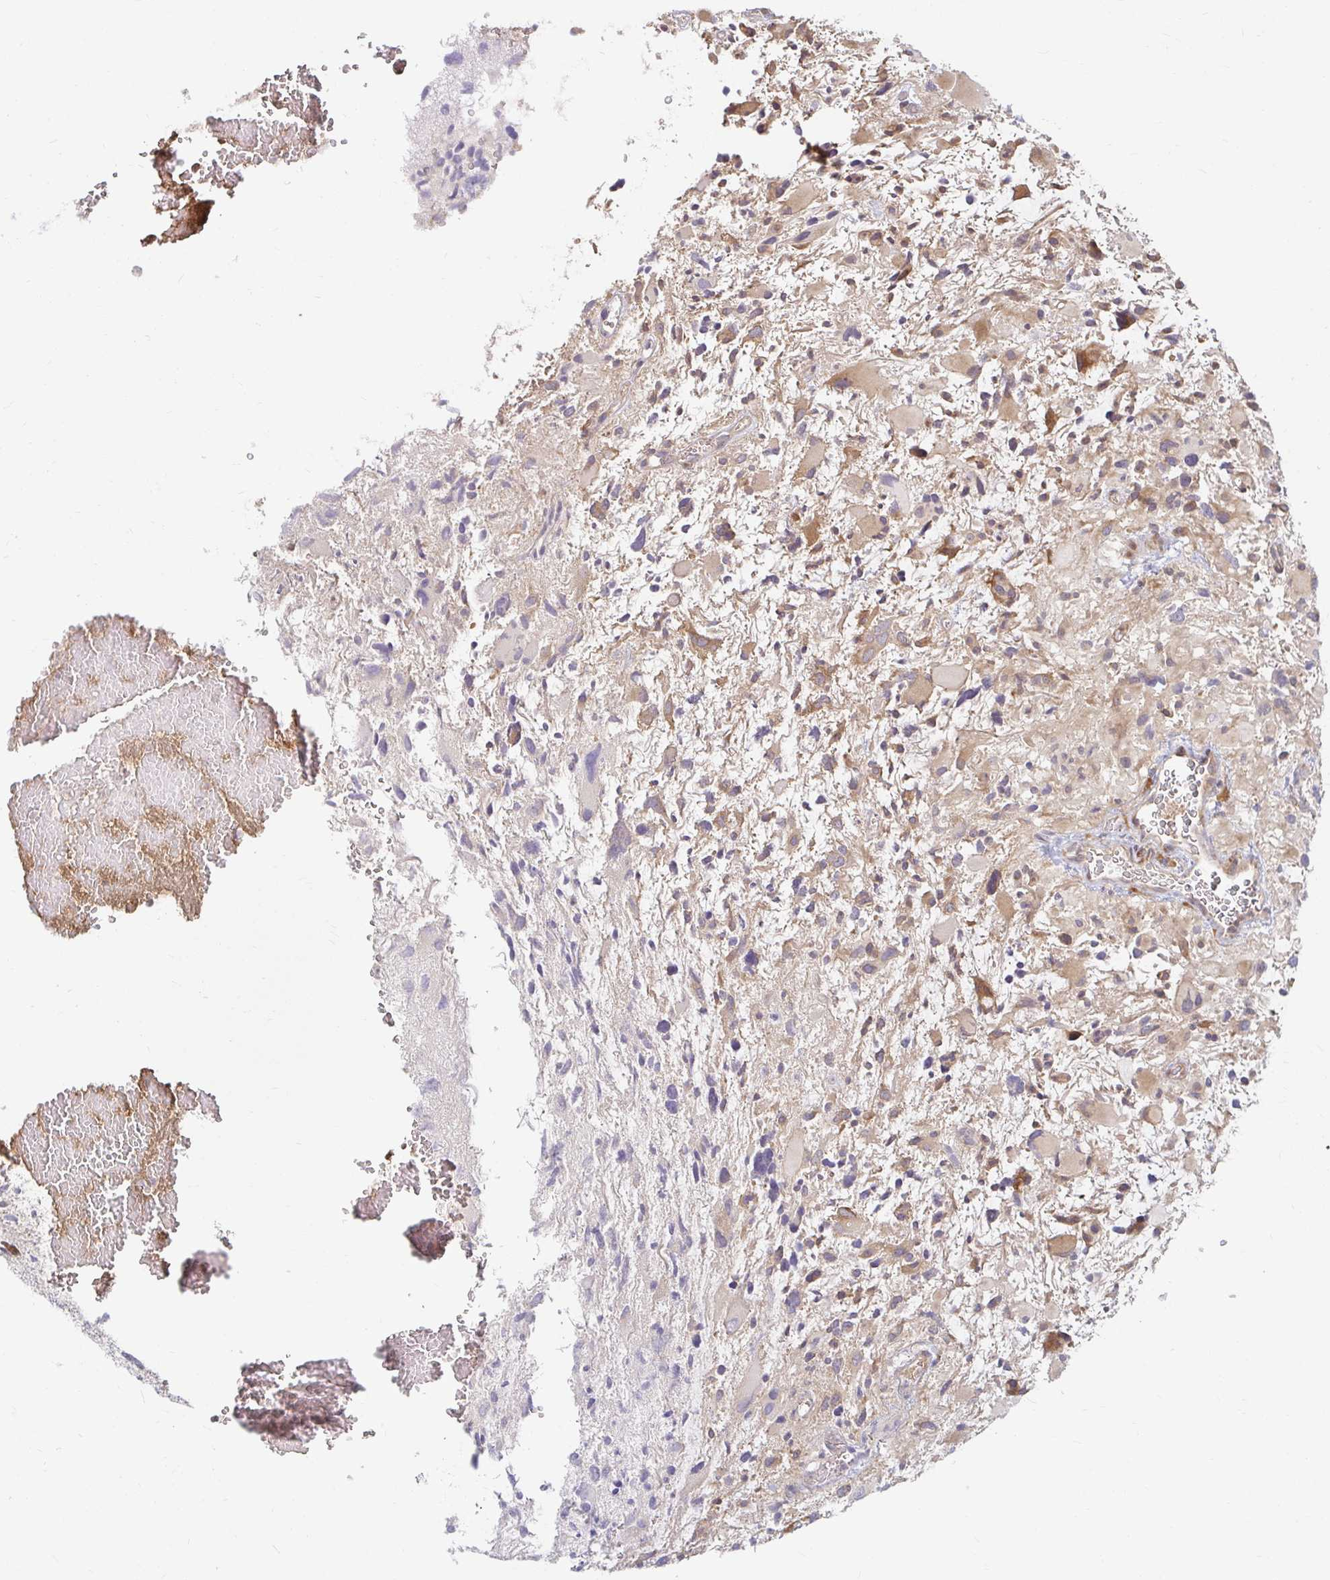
{"staining": {"intensity": "weak", "quantity": "25%-75%", "location": "cytoplasmic/membranous"}, "tissue": "glioma", "cell_type": "Tumor cells", "image_type": "cancer", "snomed": [{"axis": "morphology", "description": "Glioma, malignant, High grade"}, {"axis": "topography", "description": "Brain"}], "caption": "DAB (3,3'-diaminobenzidine) immunohistochemical staining of human malignant glioma (high-grade) demonstrates weak cytoplasmic/membranous protein positivity in about 25%-75% of tumor cells.", "gene": "CAST", "patient": {"sex": "female", "age": 11}}